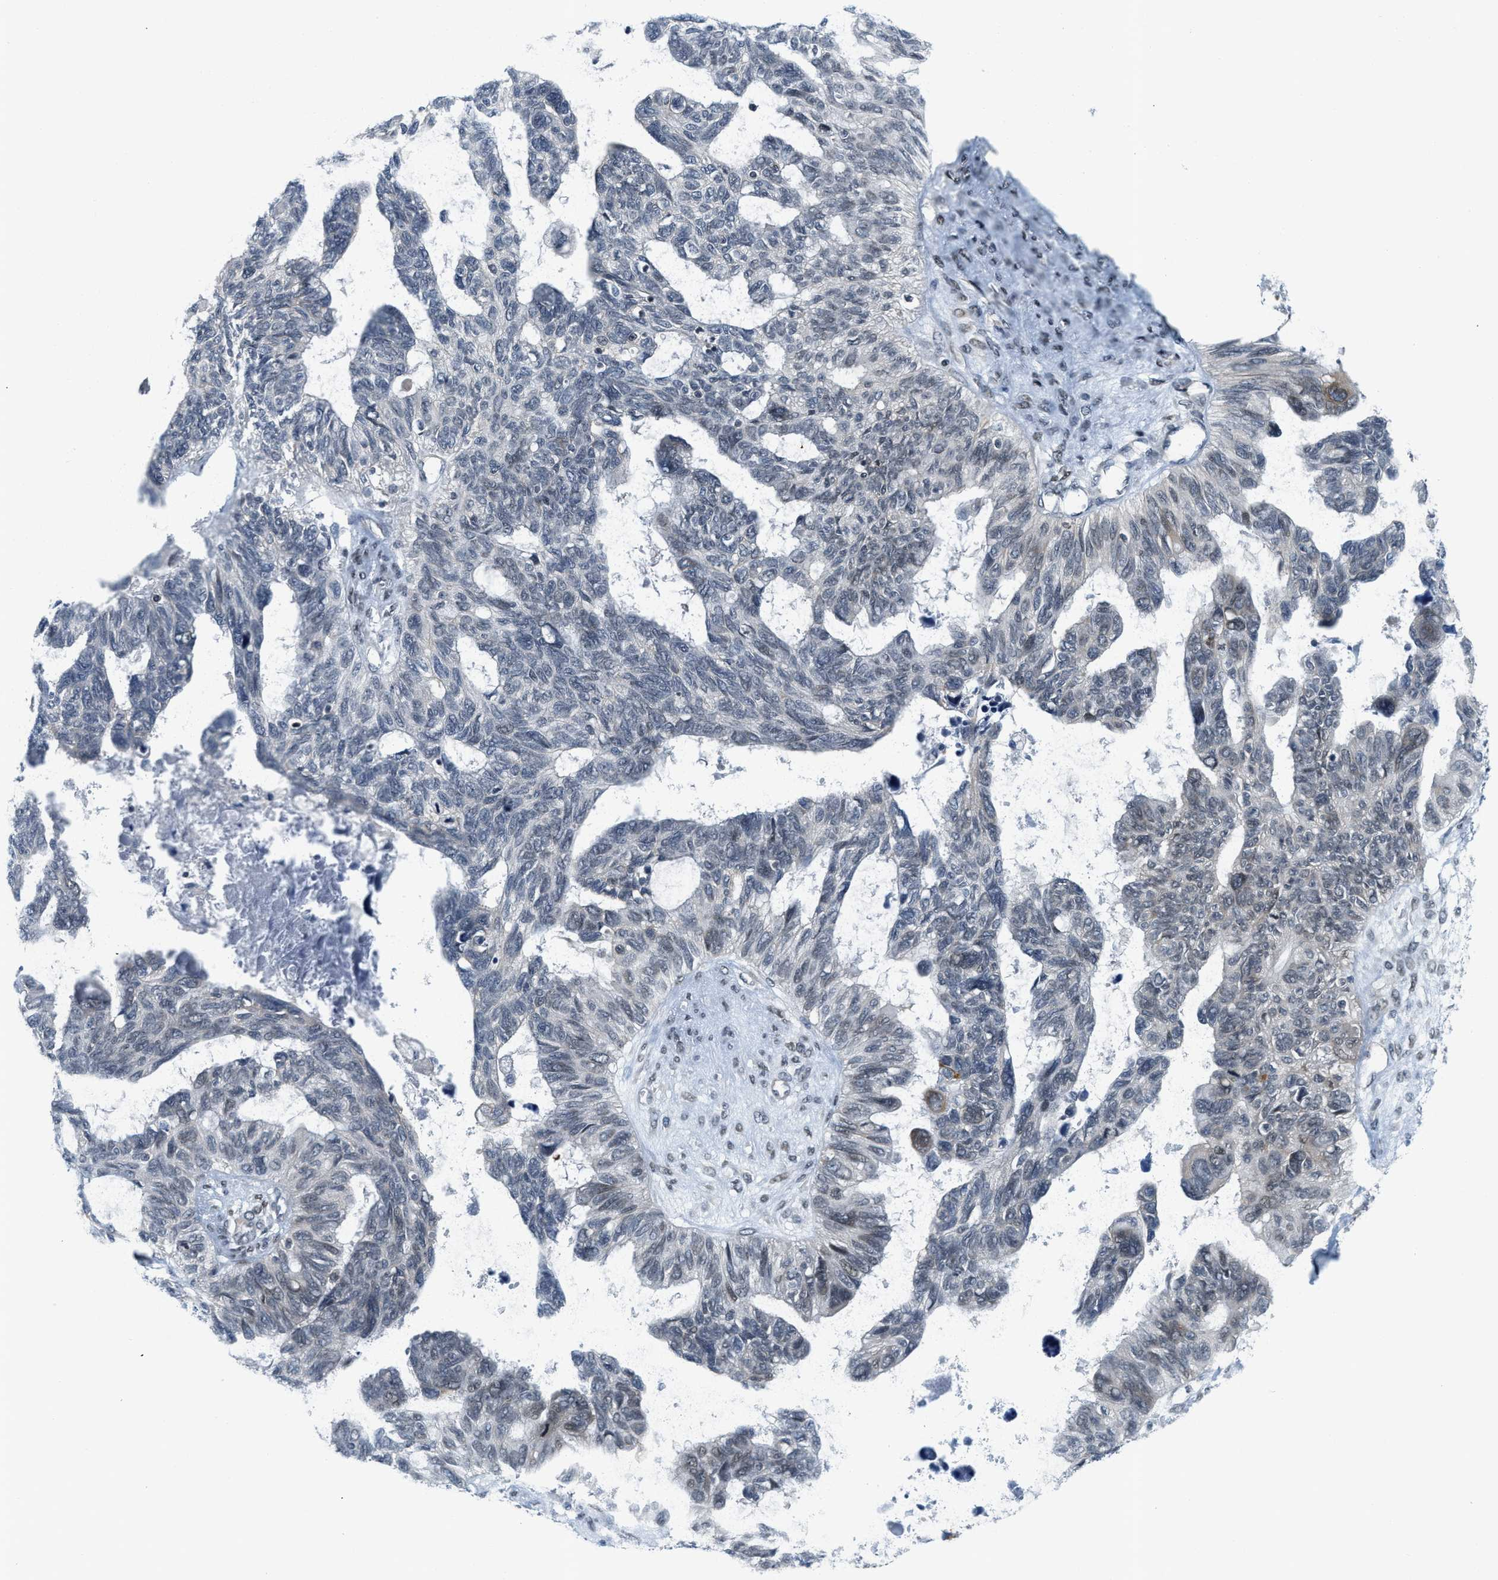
{"staining": {"intensity": "weak", "quantity": "<25%", "location": "cytoplasmic/membranous,nuclear"}, "tissue": "ovarian cancer", "cell_type": "Tumor cells", "image_type": "cancer", "snomed": [{"axis": "morphology", "description": "Cystadenocarcinoma, serous, NOS"}, {"axis": "topography", "description": "Ovary"}], "caption": "High power microscopy image of an immunohistochemistry (IHC) histopathology image of serous cystadenocarcinoma (ovarian), revealing no significant staining in tumor cells.", "gene": "KMT2A", "patient": {"sex": "female", "age": 79}}